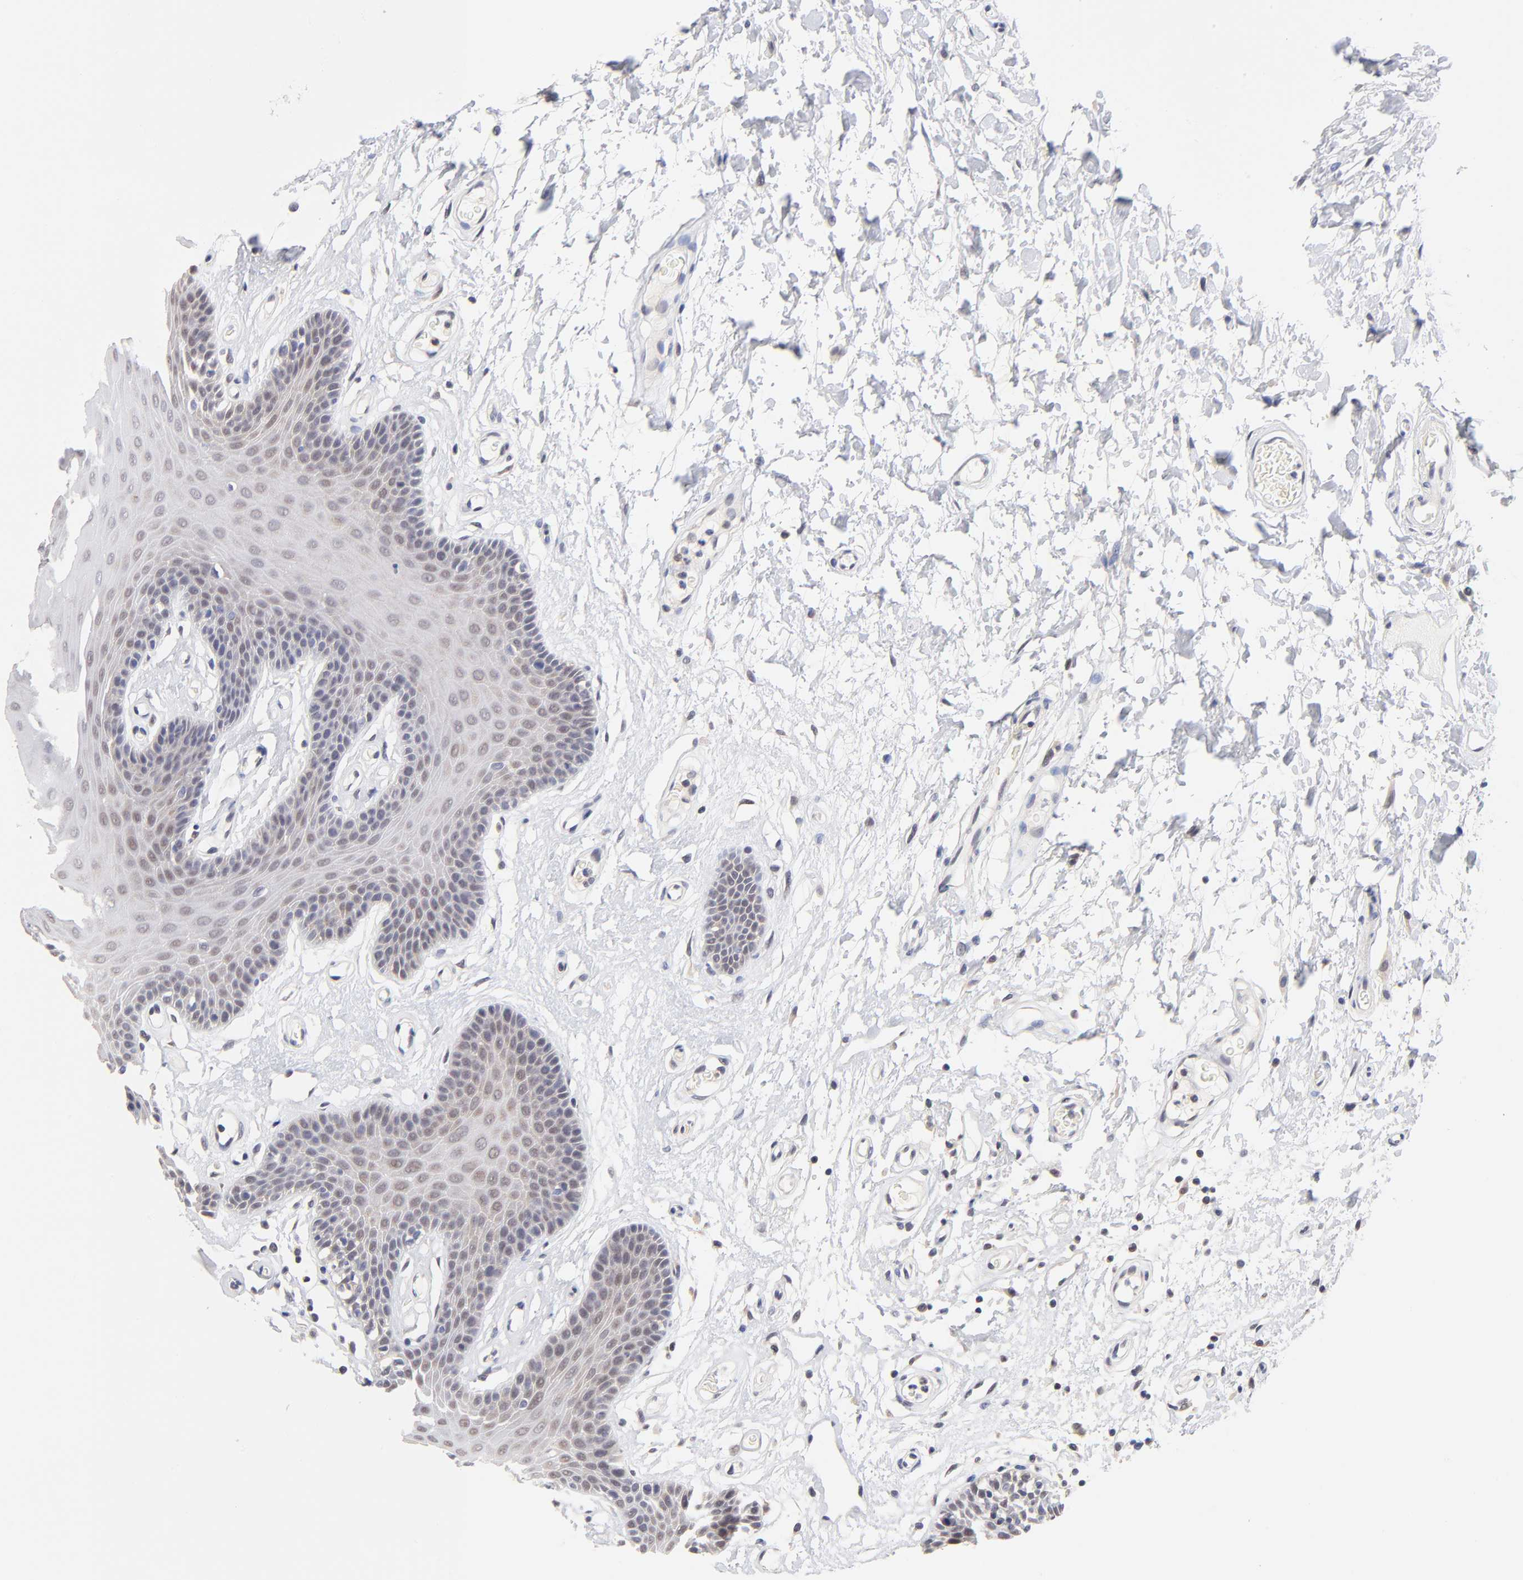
{"staining": {"intensity": "negative", "quantity": "none", "location": "none"}, "tissue": "oral mucosa", "cell_type": "Squamous epithelial cells", "image_type": "normal", "snomed": [{"axis": "morphology", "description": "Normal tissue, NOS"}, {"axis": "morphology", "description": "Squamous cell carcinoma, NOS"}, {"axis": "topography", "description": "Skeletal muscle"}, {"axis": "topography", "description": "Oral tissue"}, {"axis": "topography", "description": "Head-Neck"}], "caption": "Immunohistochemistry (IHC) photomicrograph of benign oral mucosa stained for a protein (brown), which shows no expression in squamous epithelial cells.", "gene": "TXNL1", "patient": {"sex": "male", "age": 71}}